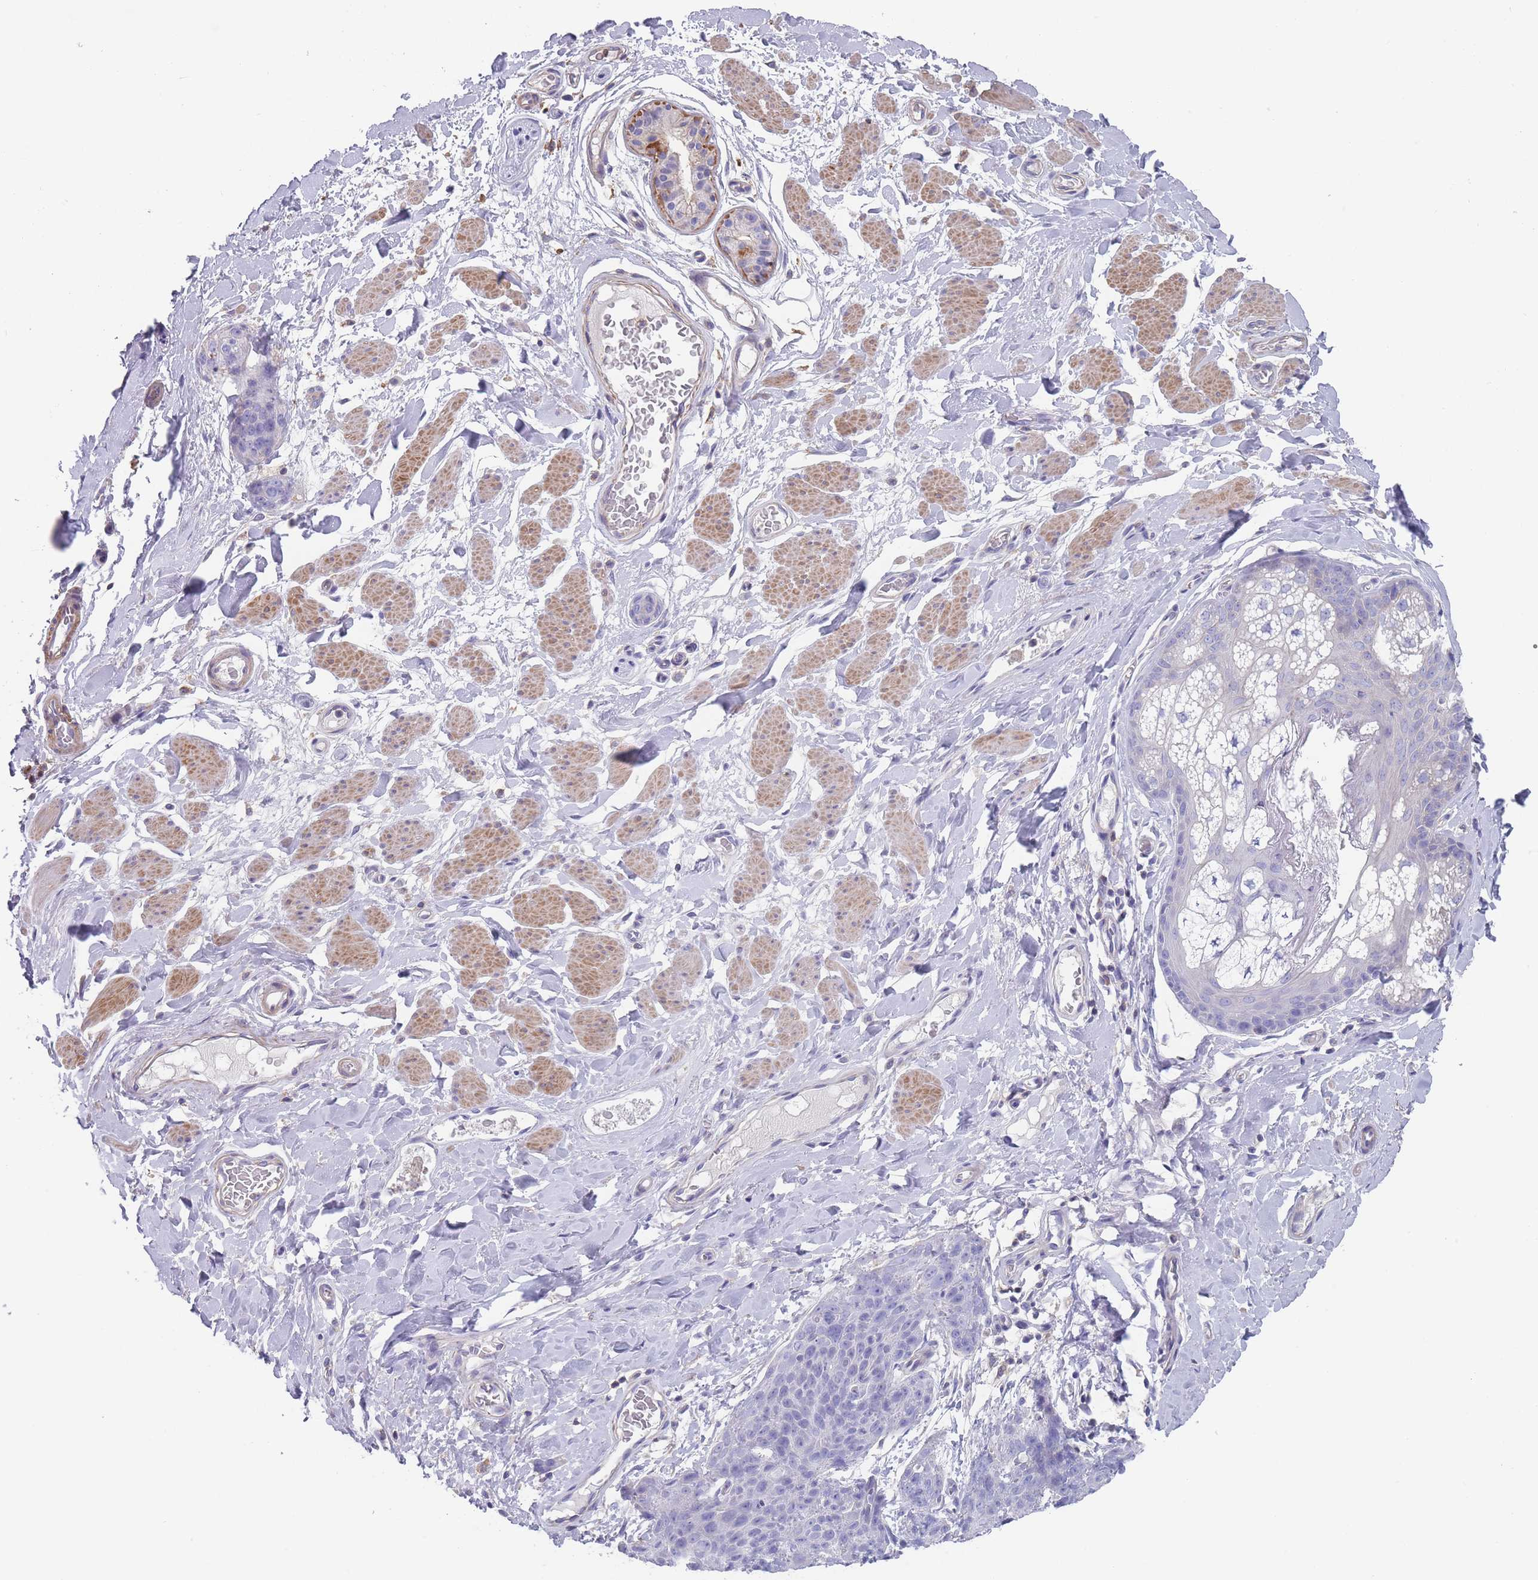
{"staining": {"intensity": "negative", "quantity": "none", "location": "none"}, "tissue": "skin cancer", "cell_type": "Tumor cells", "image_type": "cancer", "snomed": [{"axis": "morphology", "description": "Squamous cell carcinoma, NOS"}, {"axis": "topography", "description": "Skin"}, {"axis": "topography", "description": "Vulva"}], "caption": "Squamous cell carcinoma (skin) stained for a protein using IHC displays no expression tumor cells.", "gene": "SCCPDH", "patient": {"sex": "female", "age": 85}}